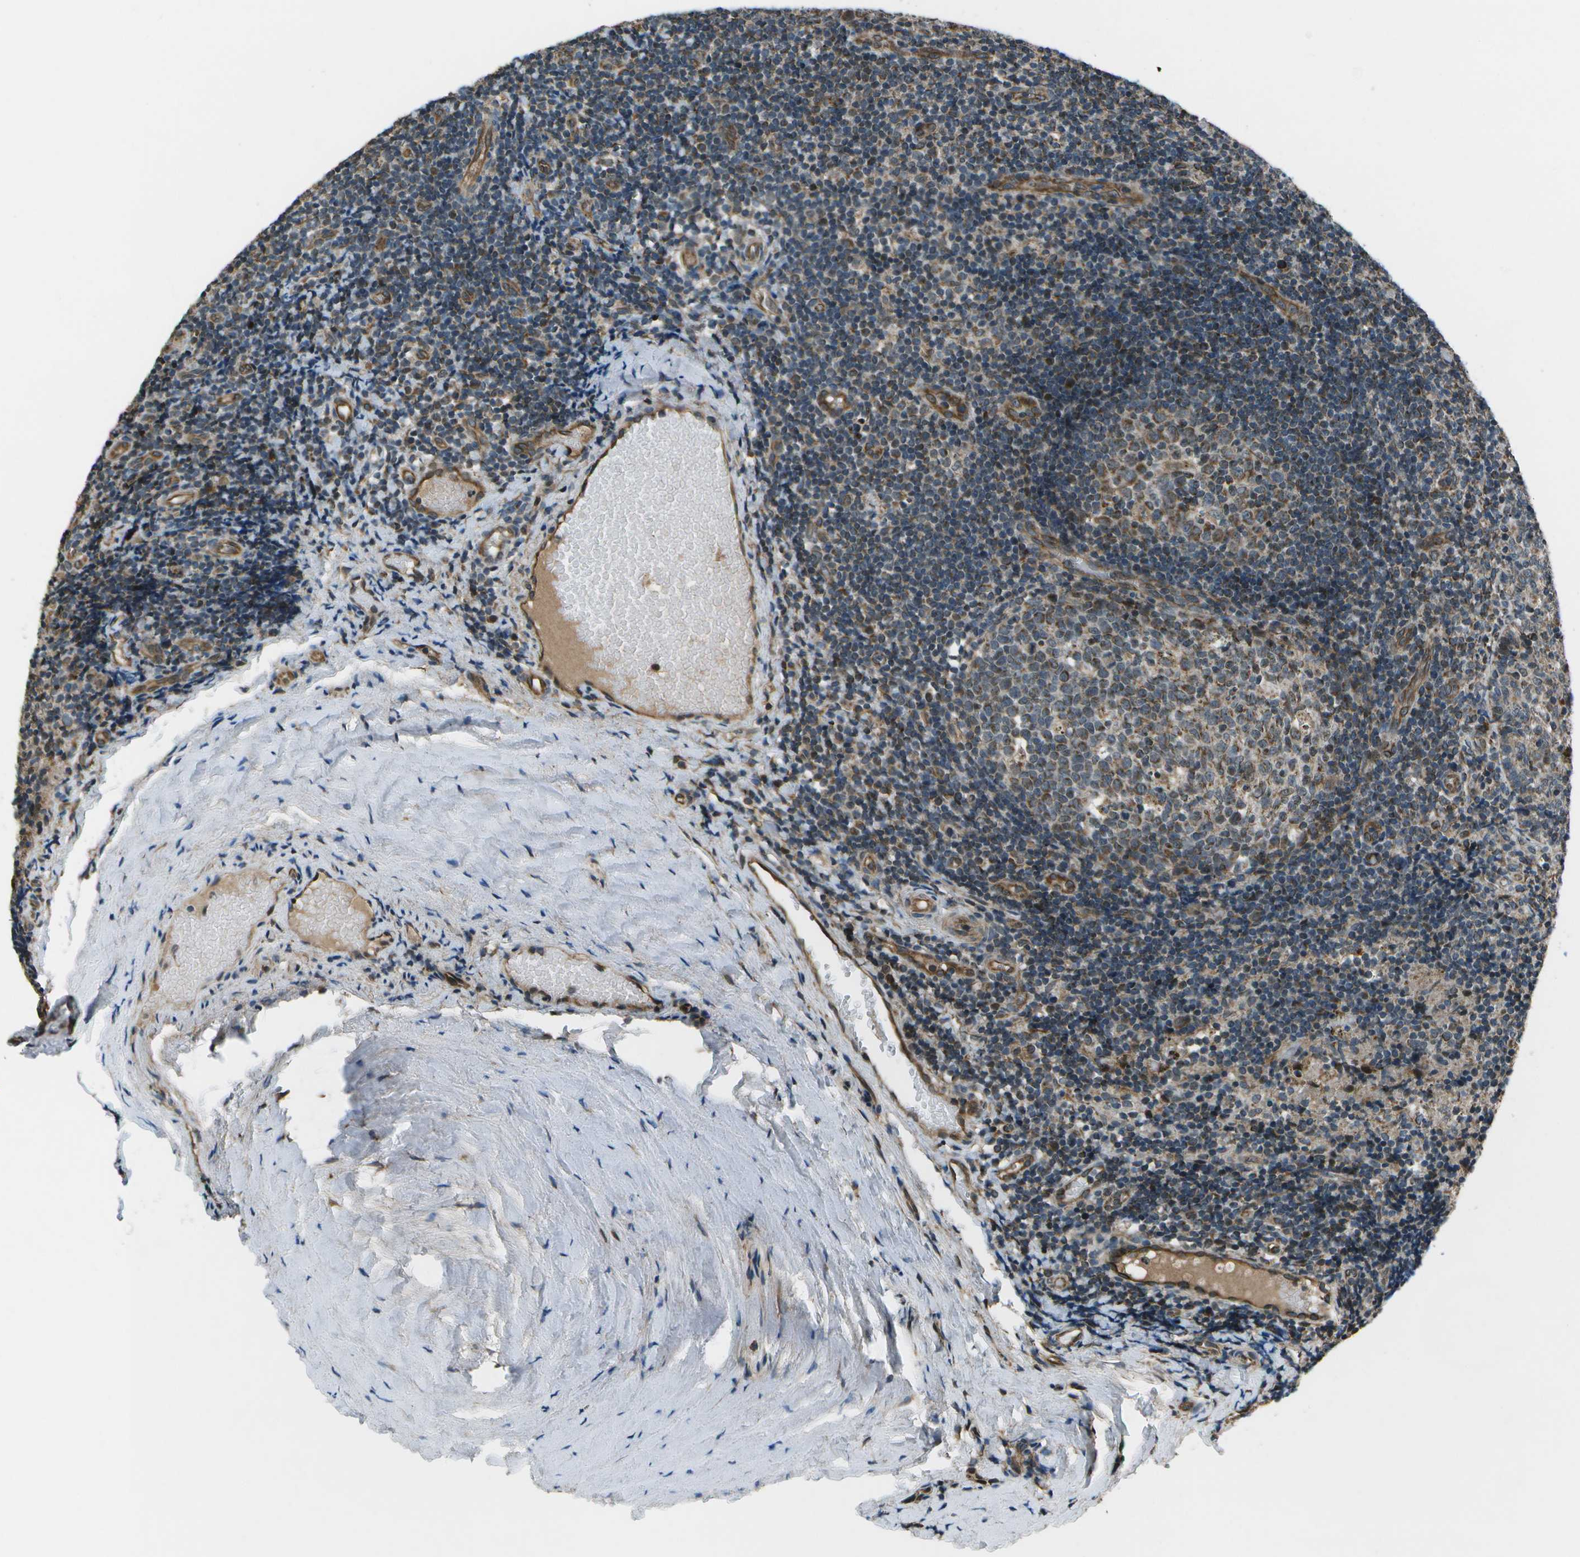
{"staining": {"intensity": "moderate", "quantity": ">75%", "location": "cytoplasmic/membranous"}, "tissue": "tonsil", "cell_type": "Germinal center cells", "image_type": "normal", "snomed": [{"axis": "morphology", "description": "Normal tissue, NOS"}, {"axis": "topography", "description": "Tonsil"}], "caption": "Immunohistochemistry (IHC) micrograph of benign tonsil: human tonsil stained using immunohistochemistry (IHC) demonstrates medium levels of moderate protein expression localized specifically in the cytoplasmic/membranous of germinal center cells, appearing as a cytoplasmic/membranous brown color.", "gene": "EIF2AK1", "patient": {"sex": "female", "age": 19}}